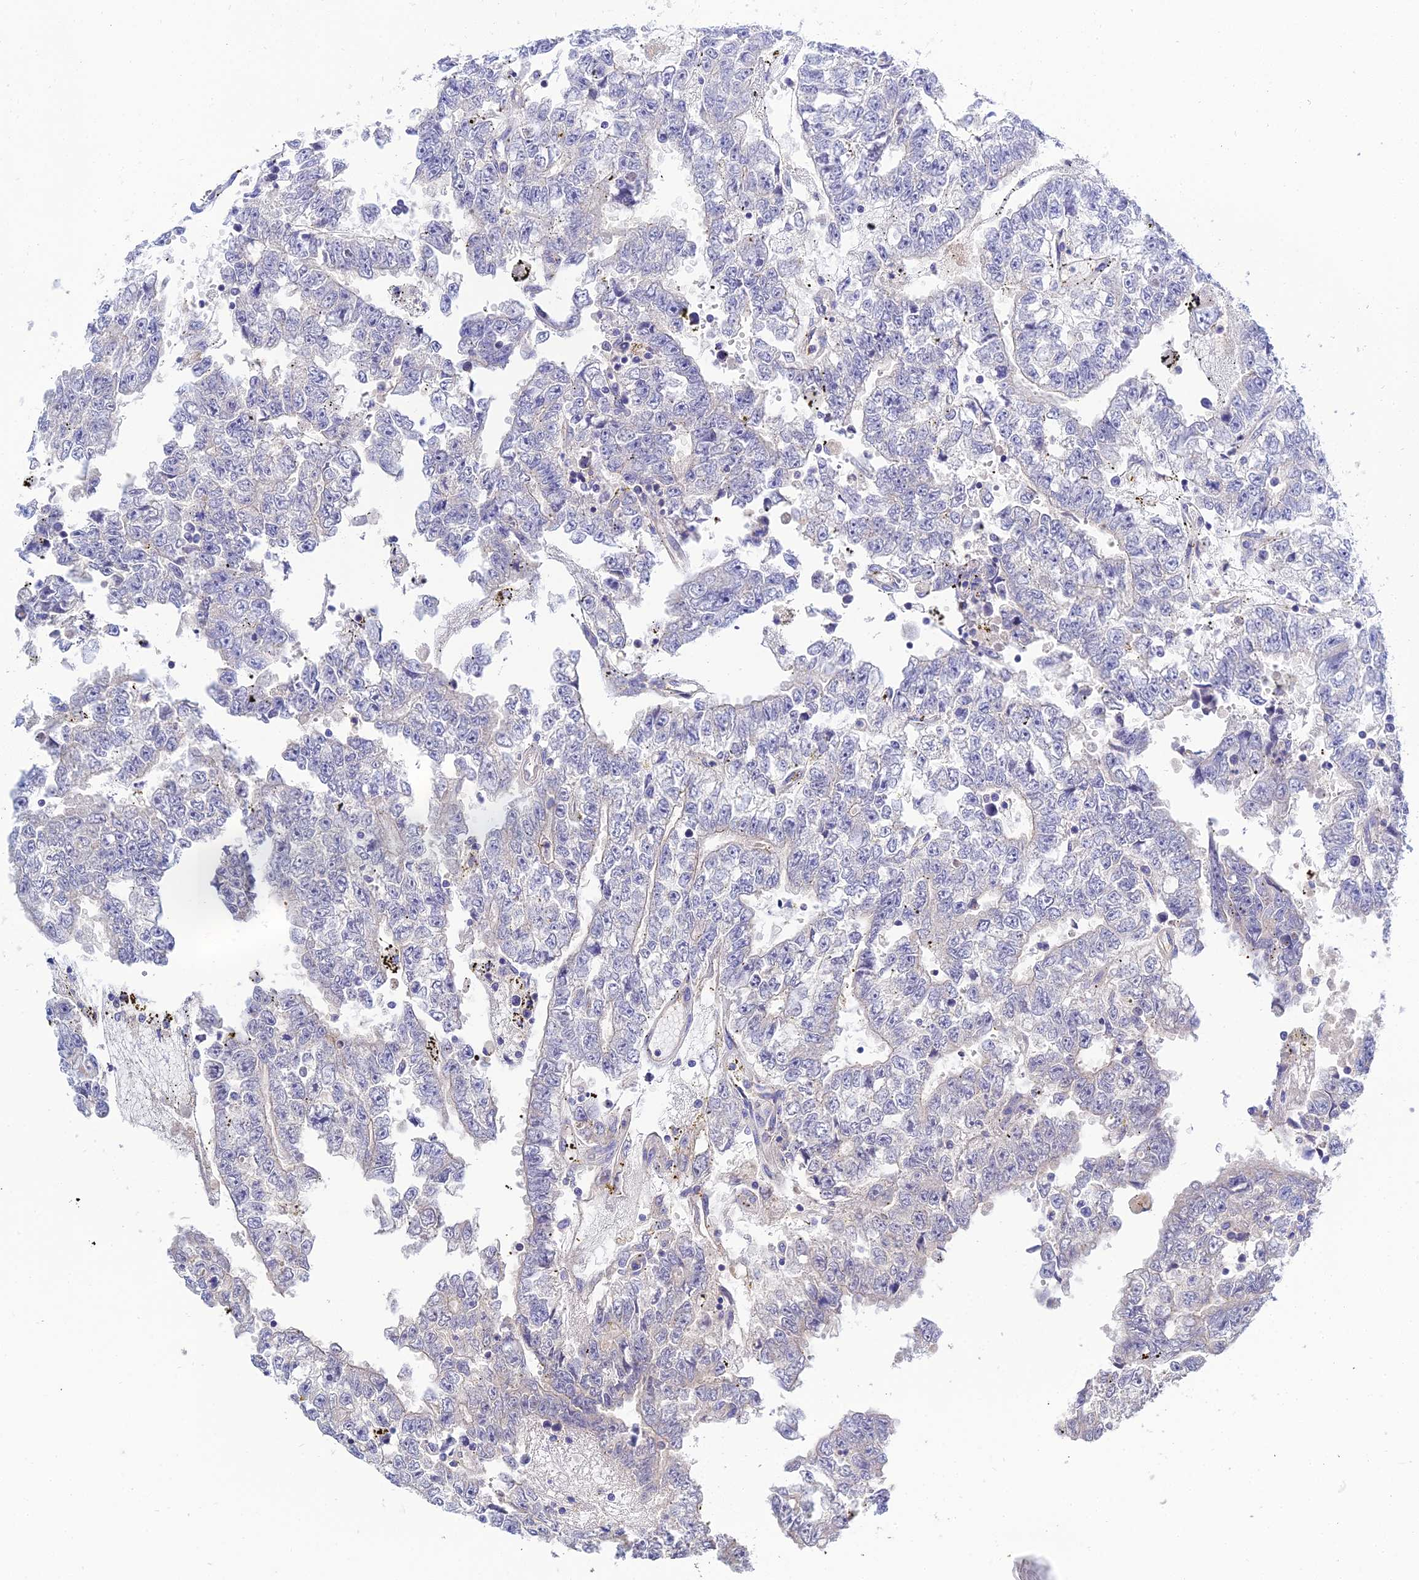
{"staining": {"intensity": "negative", "quantity": "none", "location": "none"}, "tissue": "testis cancer", "cell_type": "Tumor cells", "image_type": "cancer", "snomed": [{"axis": "morphology", "description": "Carcinoma, Embryonal, NOS"}, {"axis": "topography", "description": "Testis"}], "caption": "A high-resolution micrograph shows IHC staining of testis embryonal carcinoma, which exhibits no significant positivity in tumor cells.", "gene": "APOBEC3H", "patient": {"sex": "male", "age": 25}}